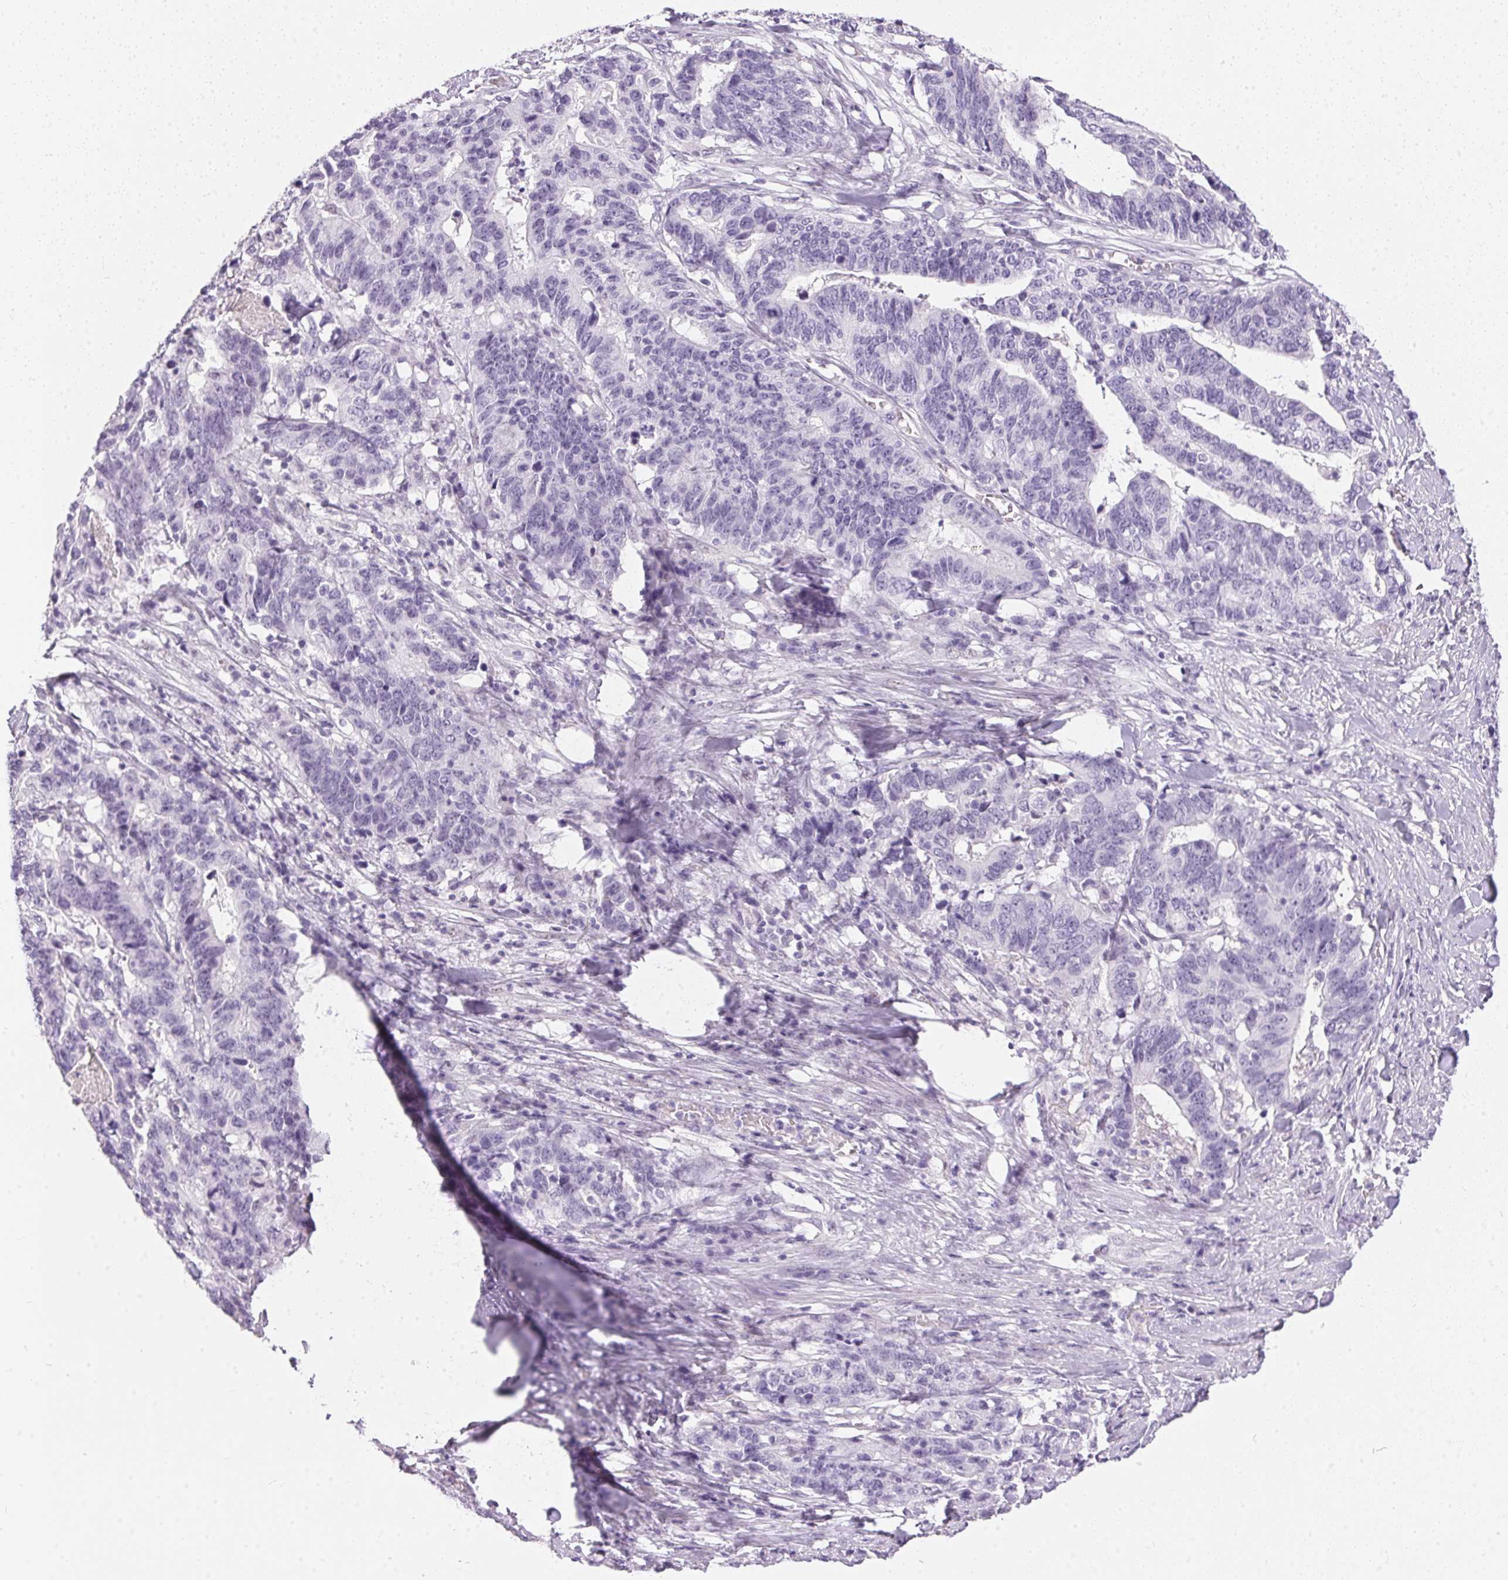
{"staining": {"intensity": "negative", "quantity": "none", "location": "none"}, "tissue": "stomach cancer", "cell_type": "Tumor cells", "image_type": "cancer", "snomed": [{"axis": "morphology", "description": "Adenocarcinoma, NOS"}, {"axis": "topography", "description": "Stomach, upper"}], "caption": "IHC of human stomach cancer (adenocarcinoma) shows no positivity in tumor cells. Brightfield microscopy of immunohistochemistry stained with DAB (brown) and hematoxylin (blue), captured at high magnification.", "gene": "GBP6", "patient": {"sex": "female", "age": 67}}